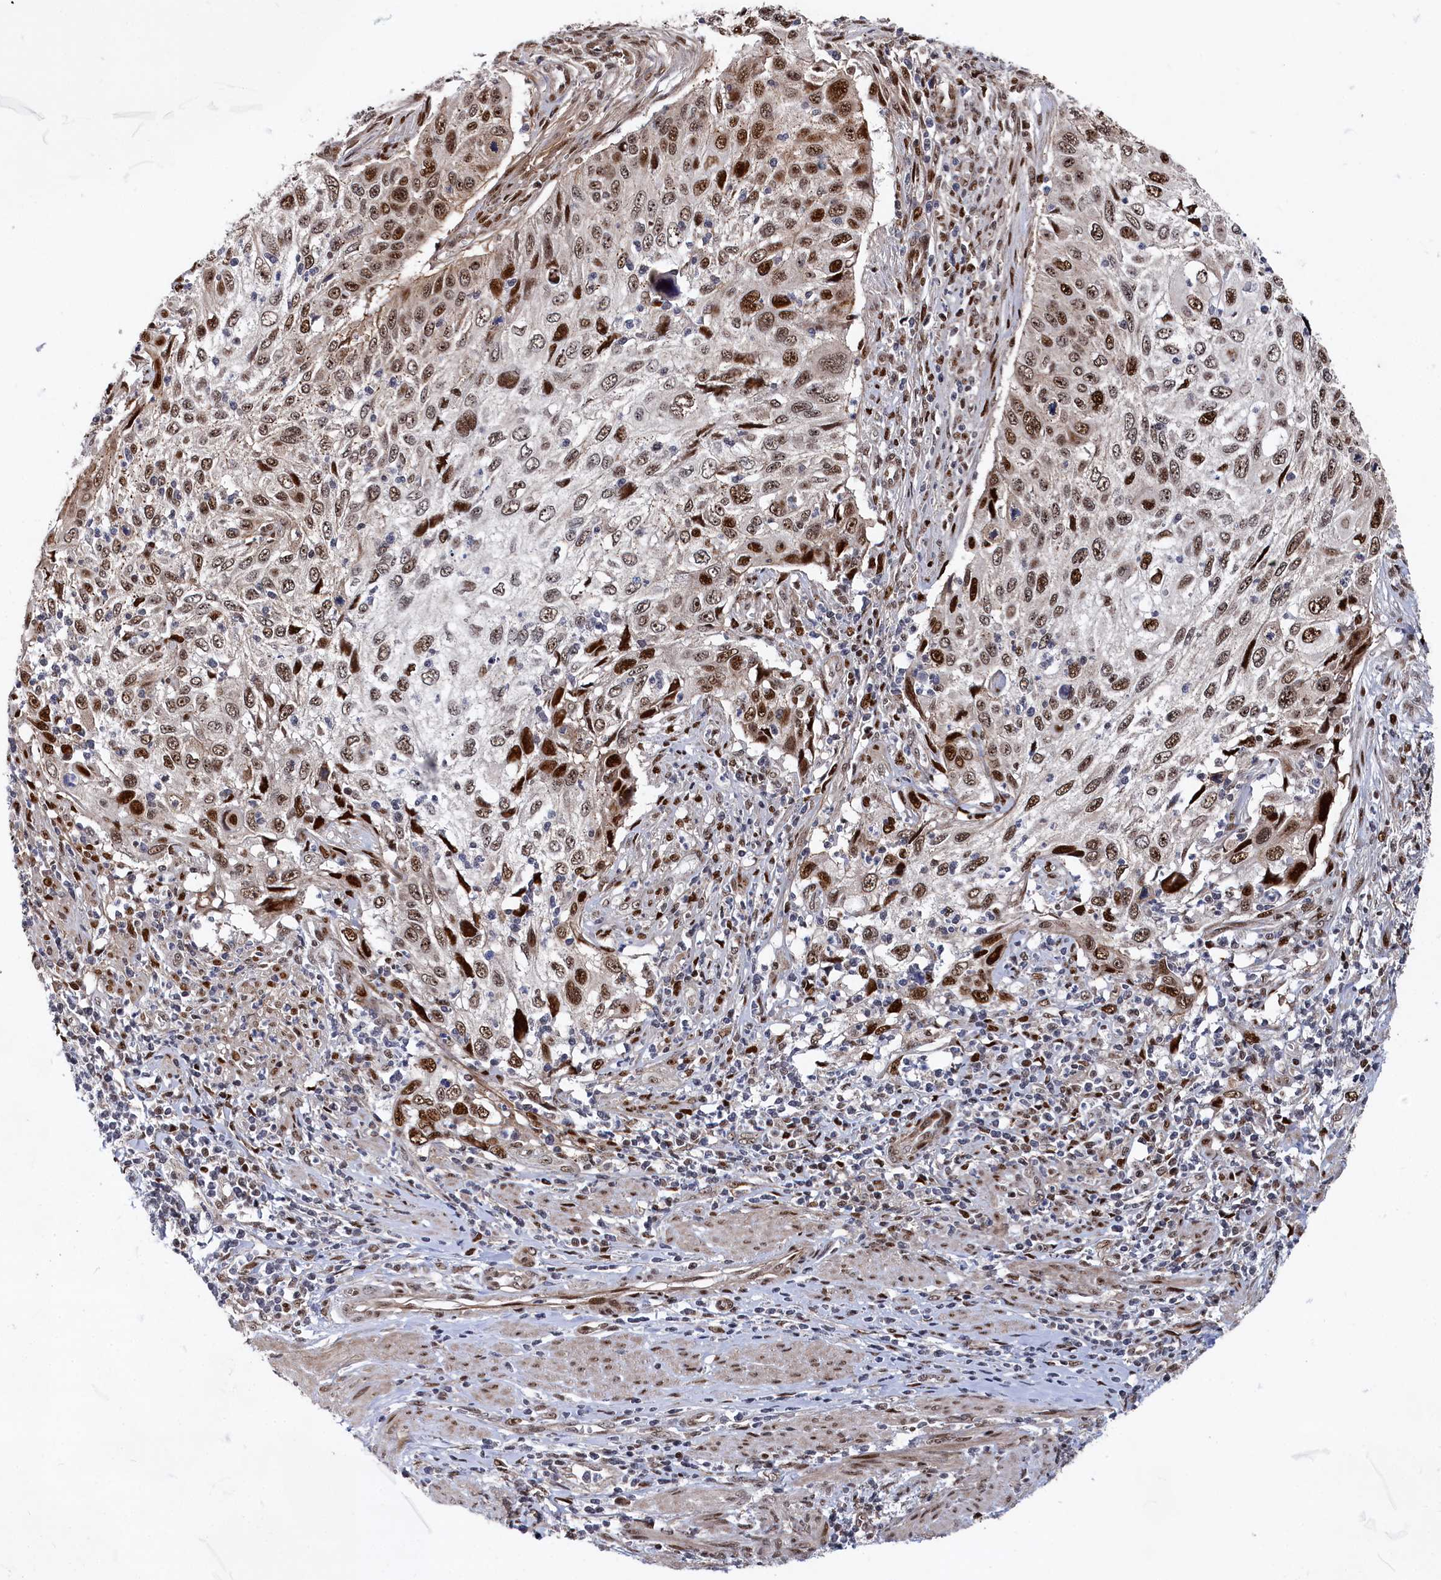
{"staining": {"intensity": "strong", "quantity": "25%-75%", "location": "nuclear"}, "tissue": "cervical cancer", "cell_type": "Tumor cells", "image_type": "cancer", "snomed": [{"axis": "morphology", "description": "Squamous cell carcinoma, NOS"}, {"axis": "topography", "description": "Cervix"}], "caption": "Human cervical squamous cell carcinoma stained for a protein (brown) displays strong nuclear positive expression in approximately 25%-75% of tumor cells.", "gene": "BUB3", "patient": {"sex": "female", "age": 70}}